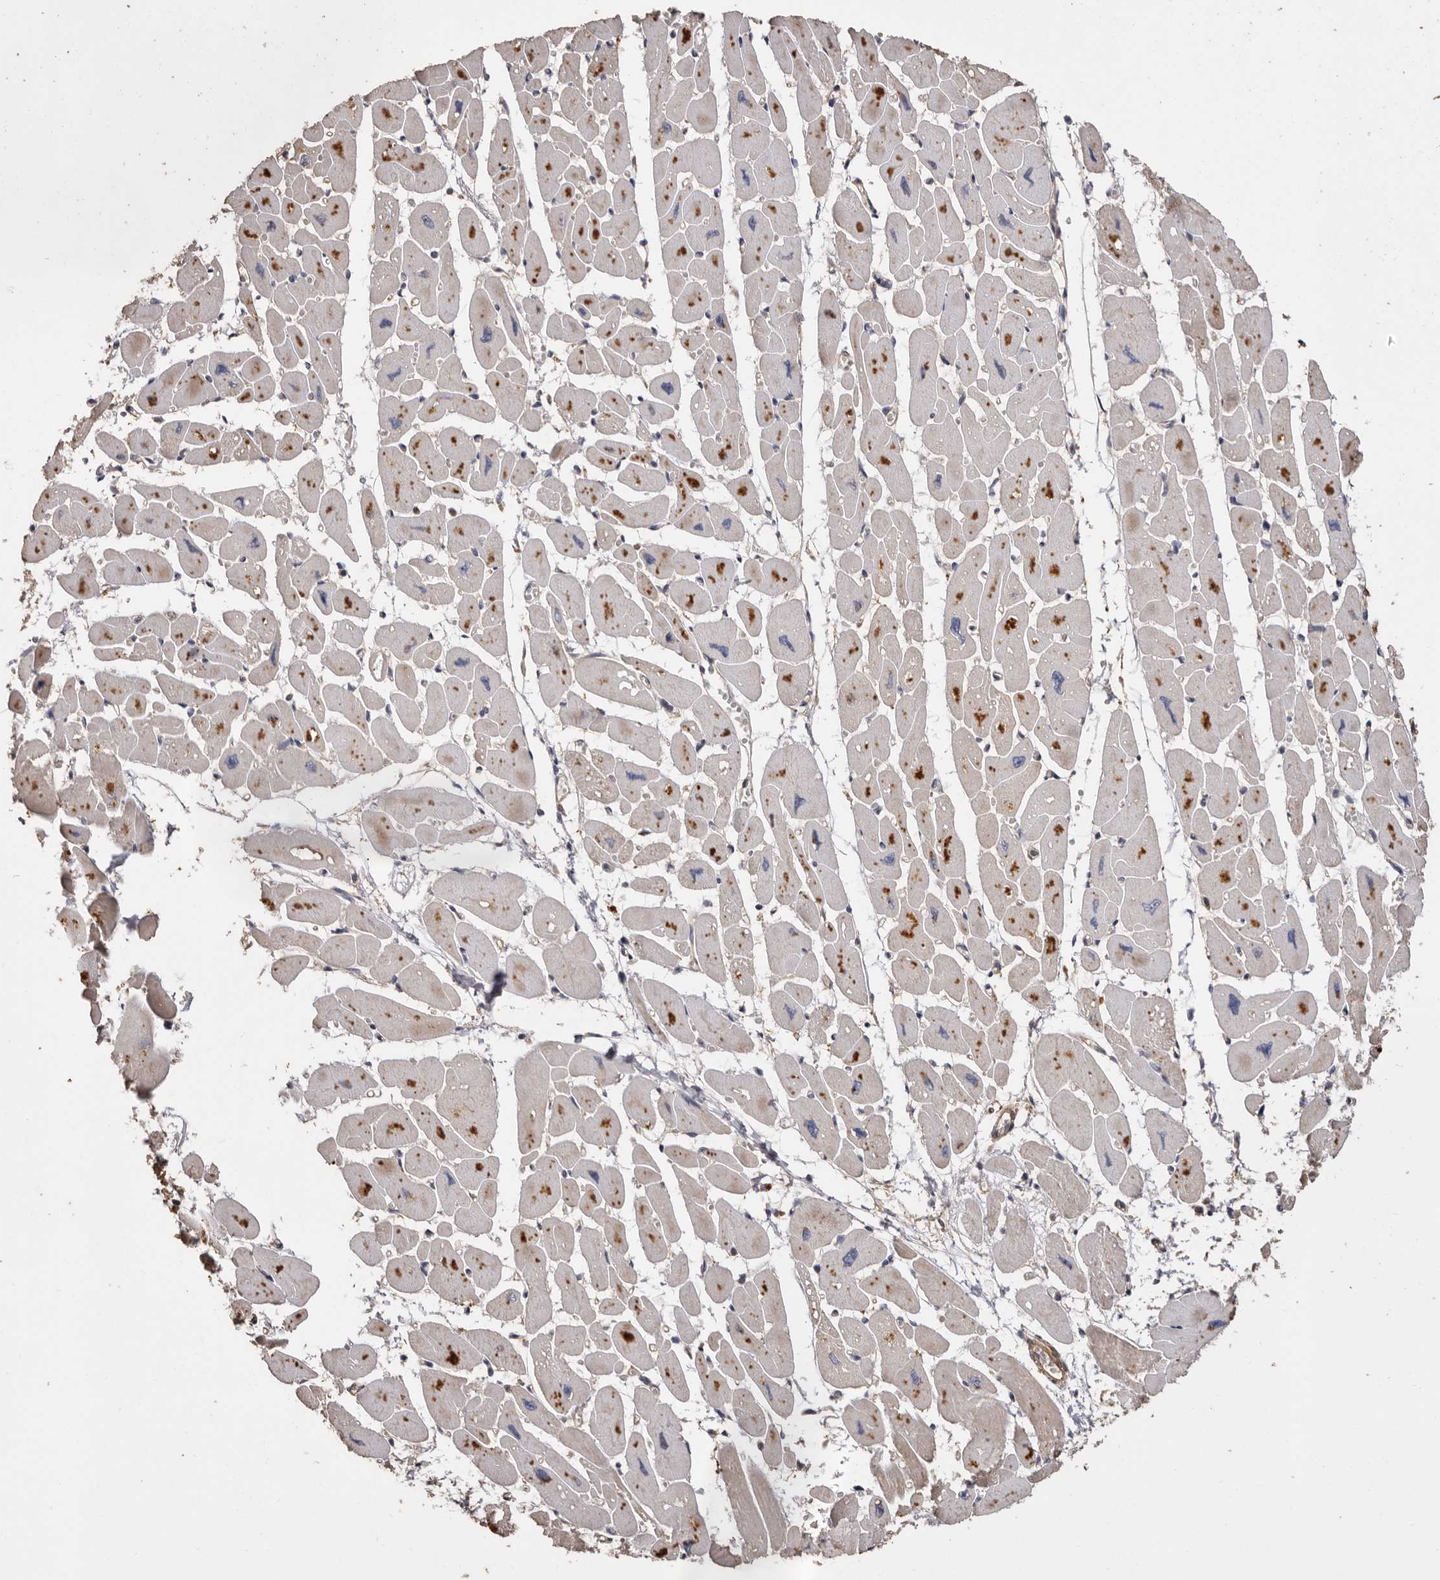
{"staining": {"intensity": "weak", "quantity": ">75%", "location": "cytoplasmic/membranous"}, "tissue": "heart muscle", "cell_type": "Cardiomyocytes", "image_type": "normal", "snomed": [{"axis": "morphology", "description": "Normal tissue, NOS"}, {"axis": "topography", "description": "Heart"}], "caption": "This is a histology image of immunohistochemistry (IHC) staining of benign heart muscle, which shows weak staining in the cytoplasmic/membranous of cardiomyocytes.", "gene": "COQ8B", "patient": {"sex": "female", "age": 54}}